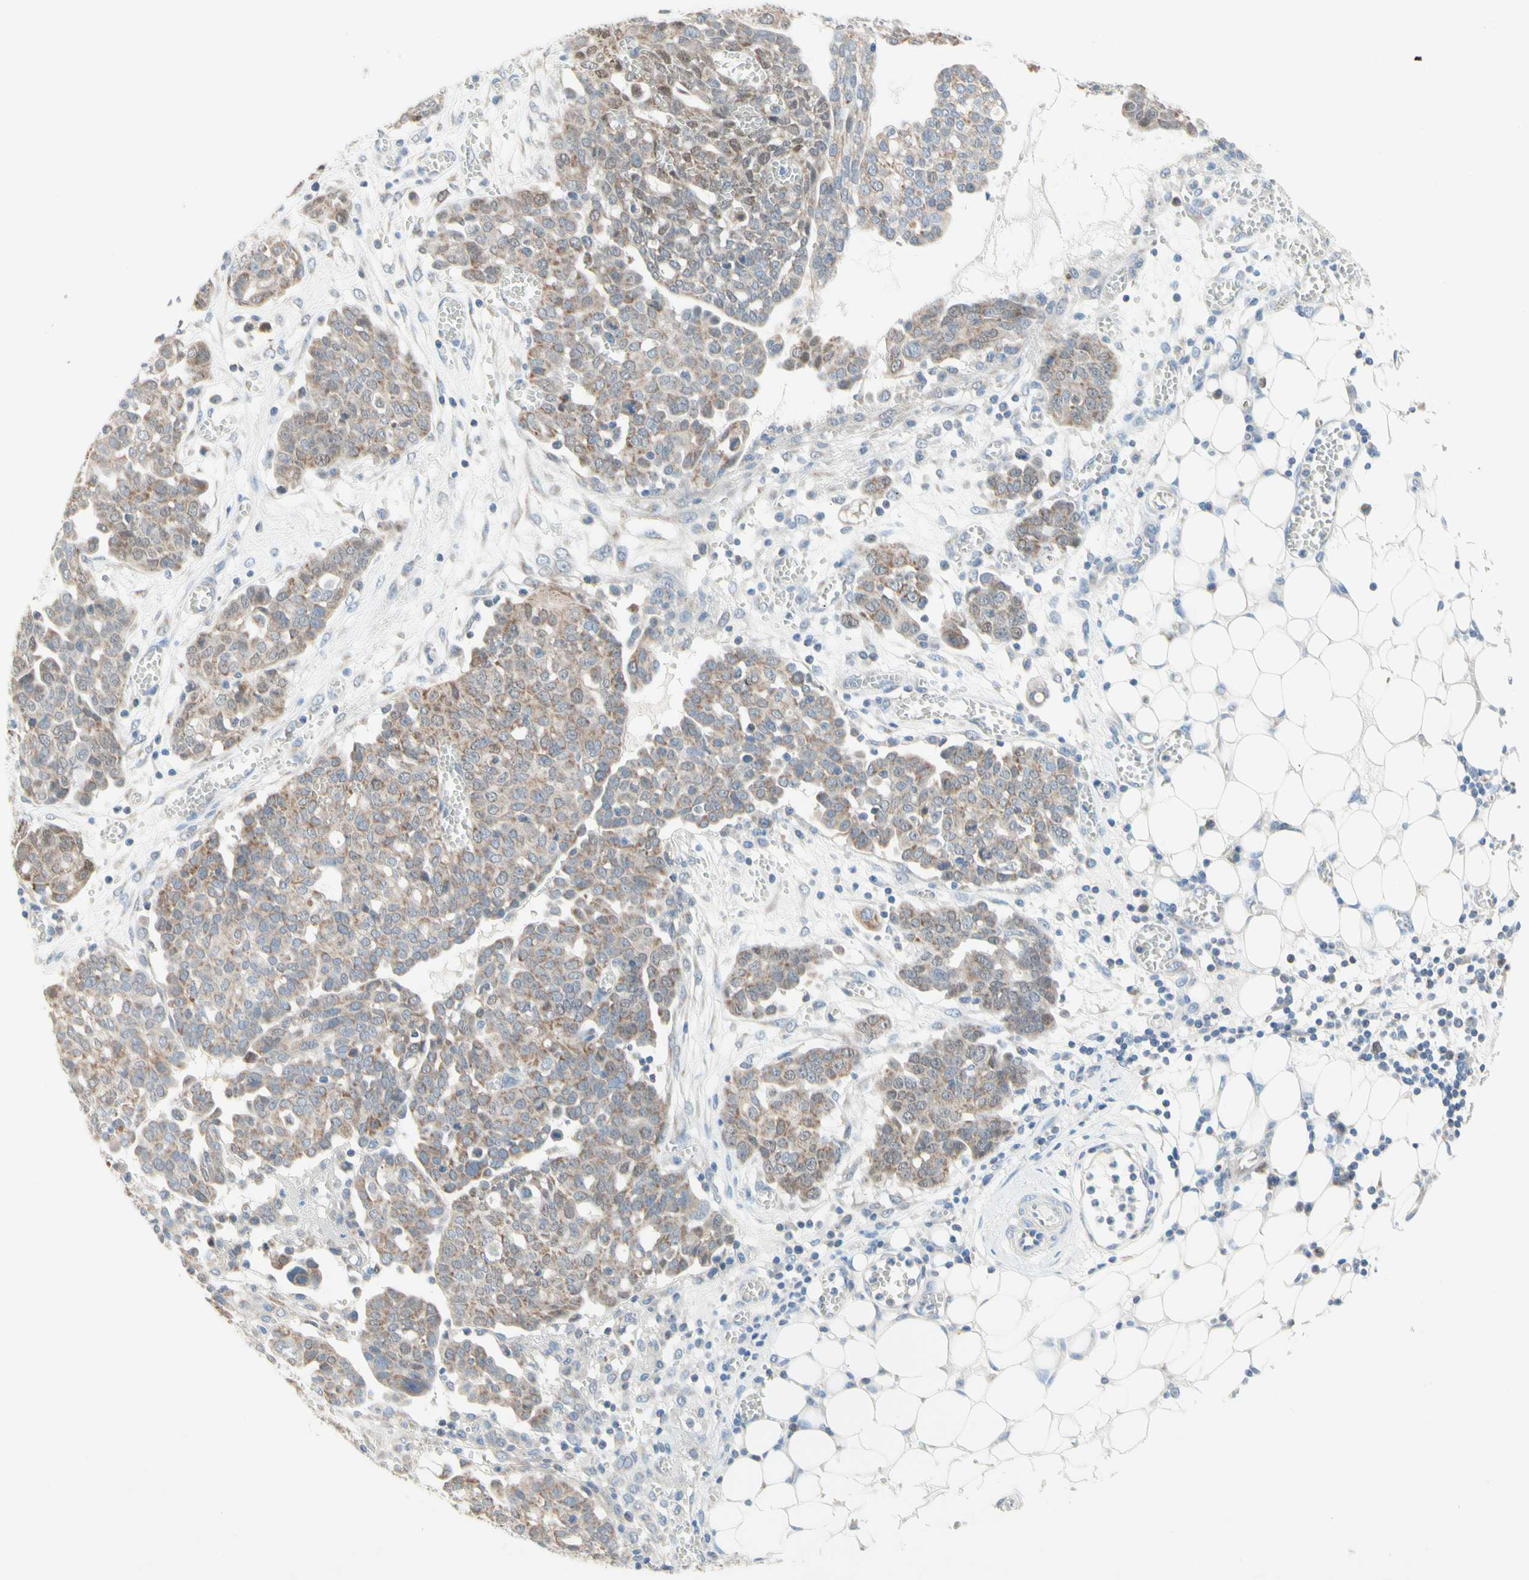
{"staining": {"intensity": "weak", "quantity": ">75%", "location": "cytoplasmic/membranous"}, "tissue": "ovarian cancer", "cell_type": "Tumor cells", "image_type": "cancer", "snomed": [{"axis": "morphology", "description": "Cystadenocarcinoma, serous, NOS"}, {"axis": "topography", "description": "Soft tissue"}, {"axis": "topography", "description": "Ovary"}], "caption": "DAB (3,3'-diaminobenzidine) immunohistochemical staining of ovarian cancer (serous cystadenocarcinoma) displays weak cytoplasmic/membranous protein staining in about >75% of tumor cells.", "gene": "MFF", "patient": {"sex": "female", "age": 57}}